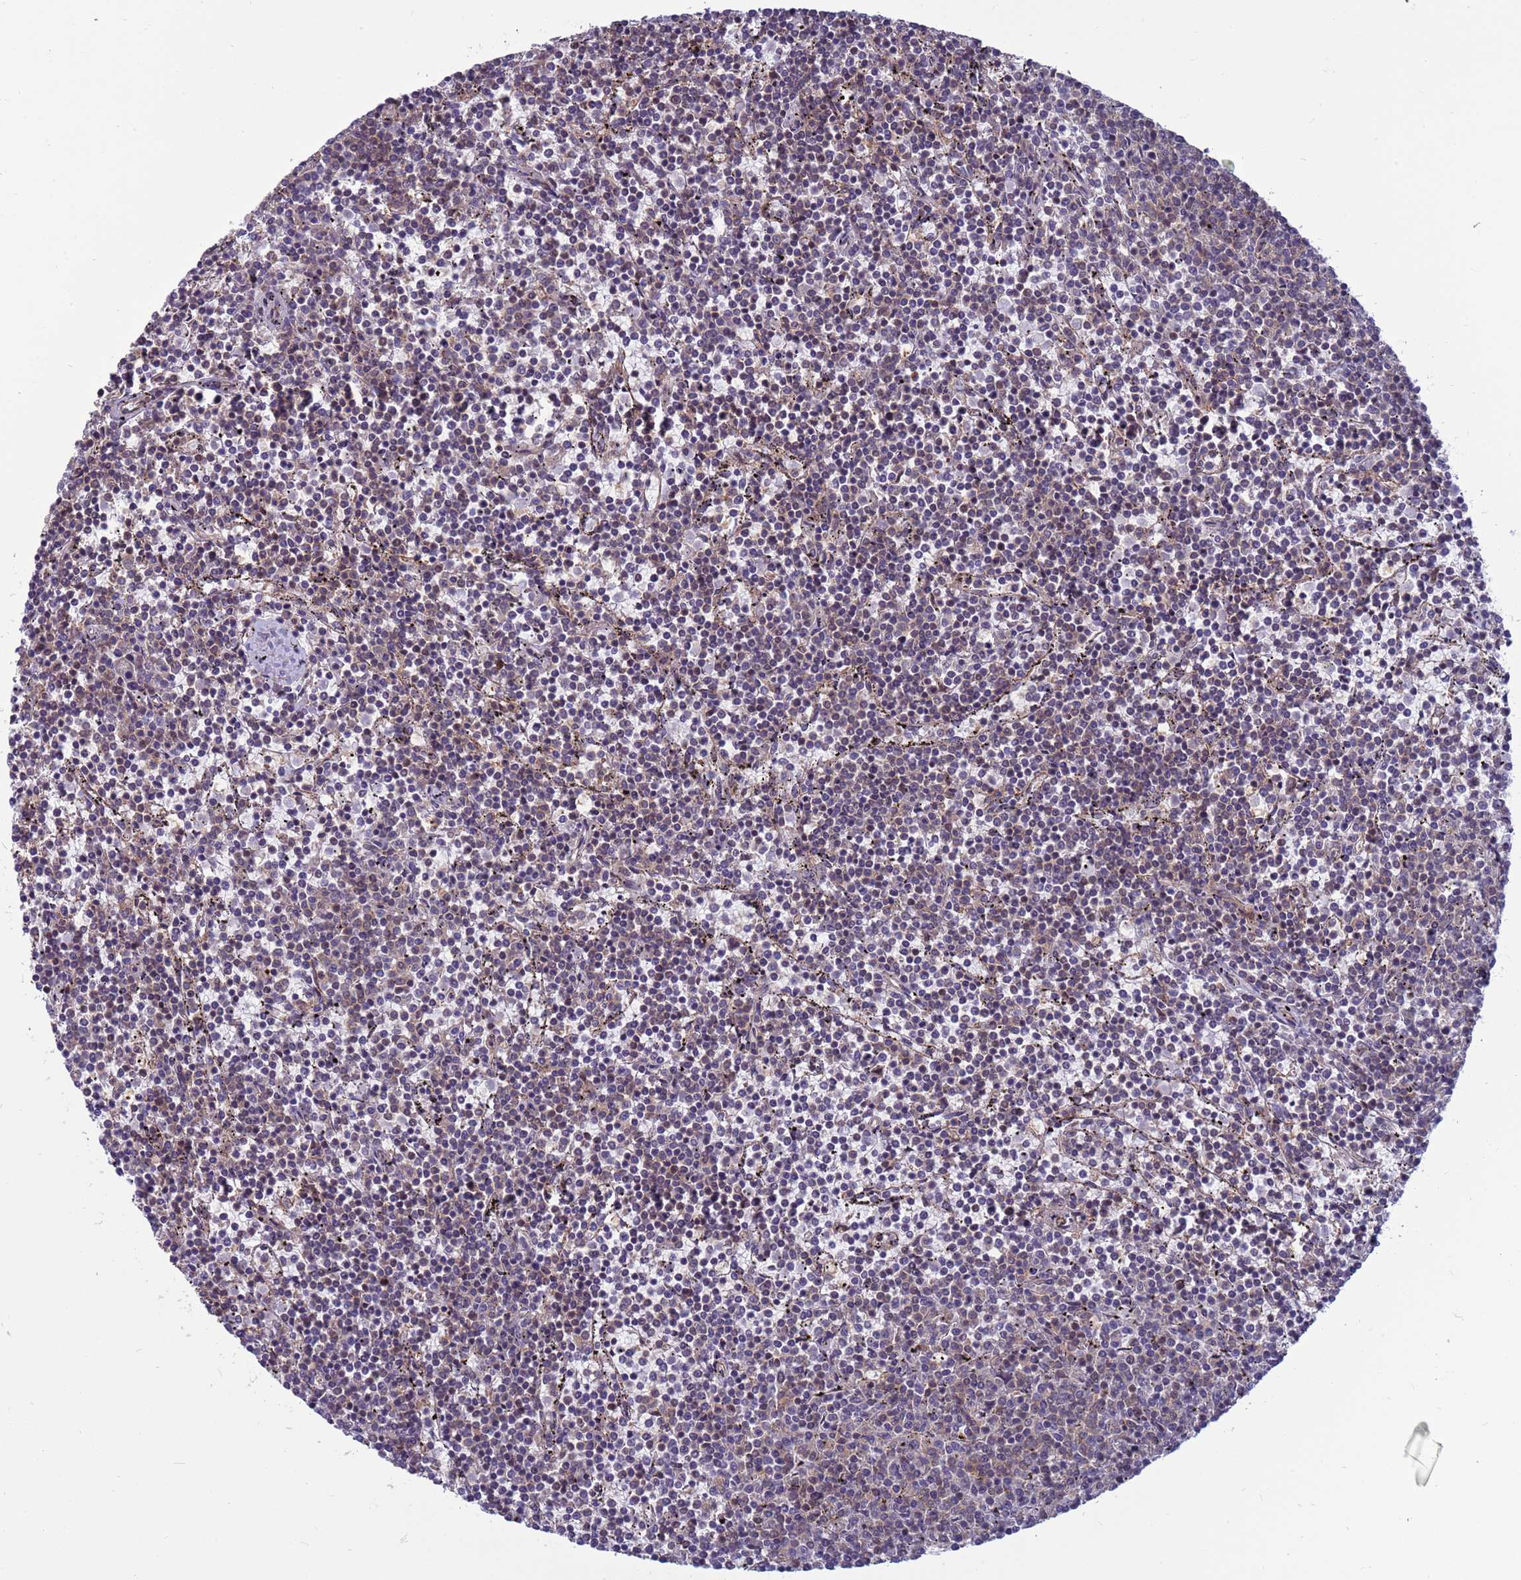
{"staining": {"intensity": "weak", "quantity": "<25%", "location": "nuclear"}, "tissue": "lymphoma", "cell_type": "Tumor cells", "image_type": "cancer", "snomed": [{"axis": "morphology", "description": "Malignant lymphoma, non-Hodgkin's type, Low grade"}, {"axis": "topography", "description": "Spleen"}], "caption": "The image displays no staining of tumor cells in lymphoma.", "gene": "NSL1", "patient": {"sex": "female", "age": 50}}